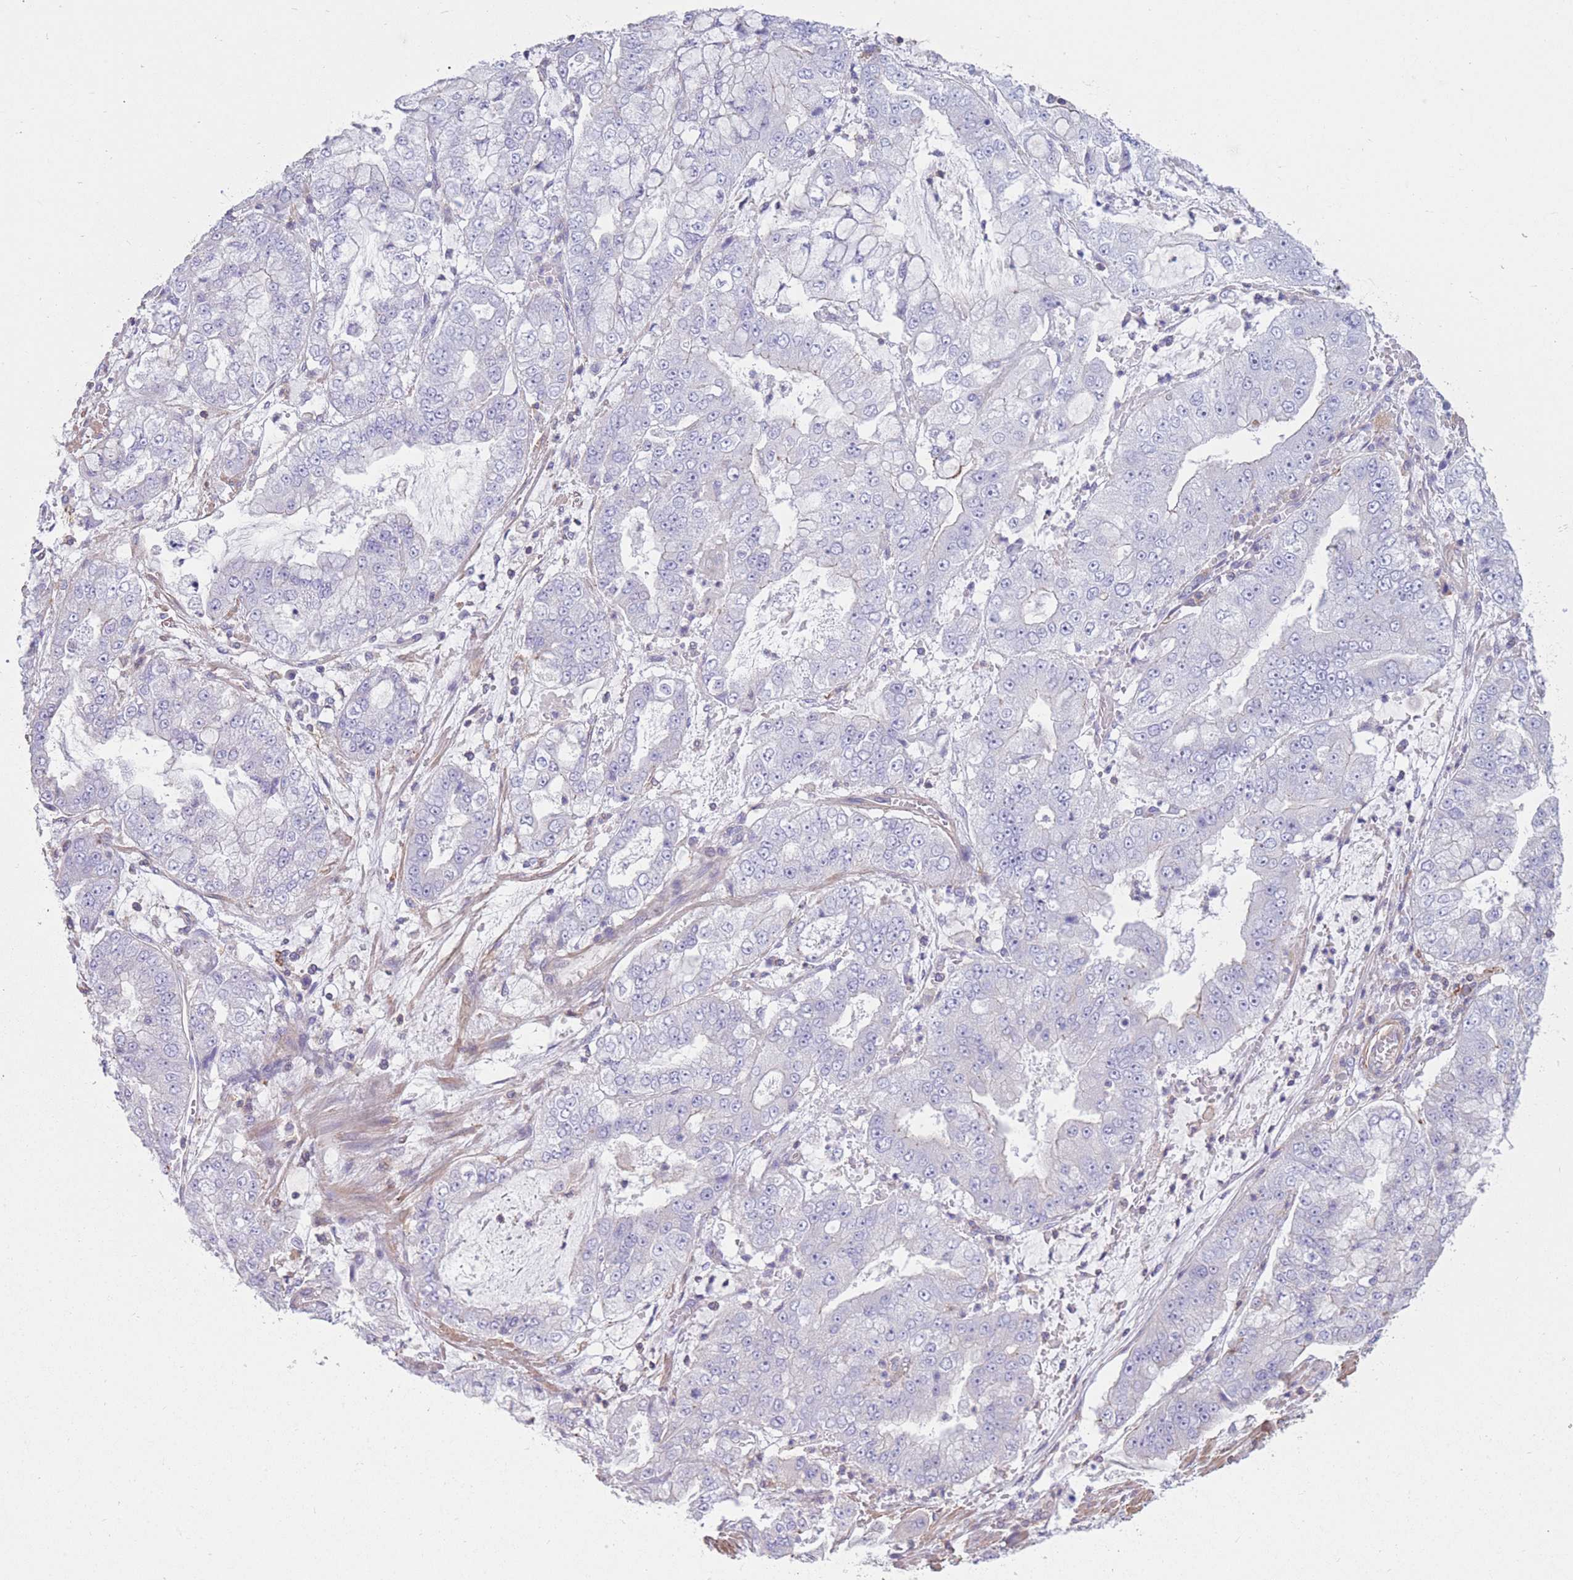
{"staining": {"intensity": "negative", "quantity": "none", "location": "none"}, "tissue": "stomach cancer", "cell_type": "Tumor cells", "image_type": "cancer", "snomed": [{"axis": "morphology", "description": "Adenocarcinoma, NOS"}, {"axis": "topography", "description": "Stomach"}], "caption": "An immunohistochemistry (IHC) image of adenocarcinoma (stomach) is shown. There is no staining in tumor cells of adenocarcinoma (stomach). (Brightfield microscopy of DAB (3,3'-diaminobenzidine) immunohistochemistry at high magnification).", "gene": "PDHA1", "patient": {"sex": "male", "age": 76}}